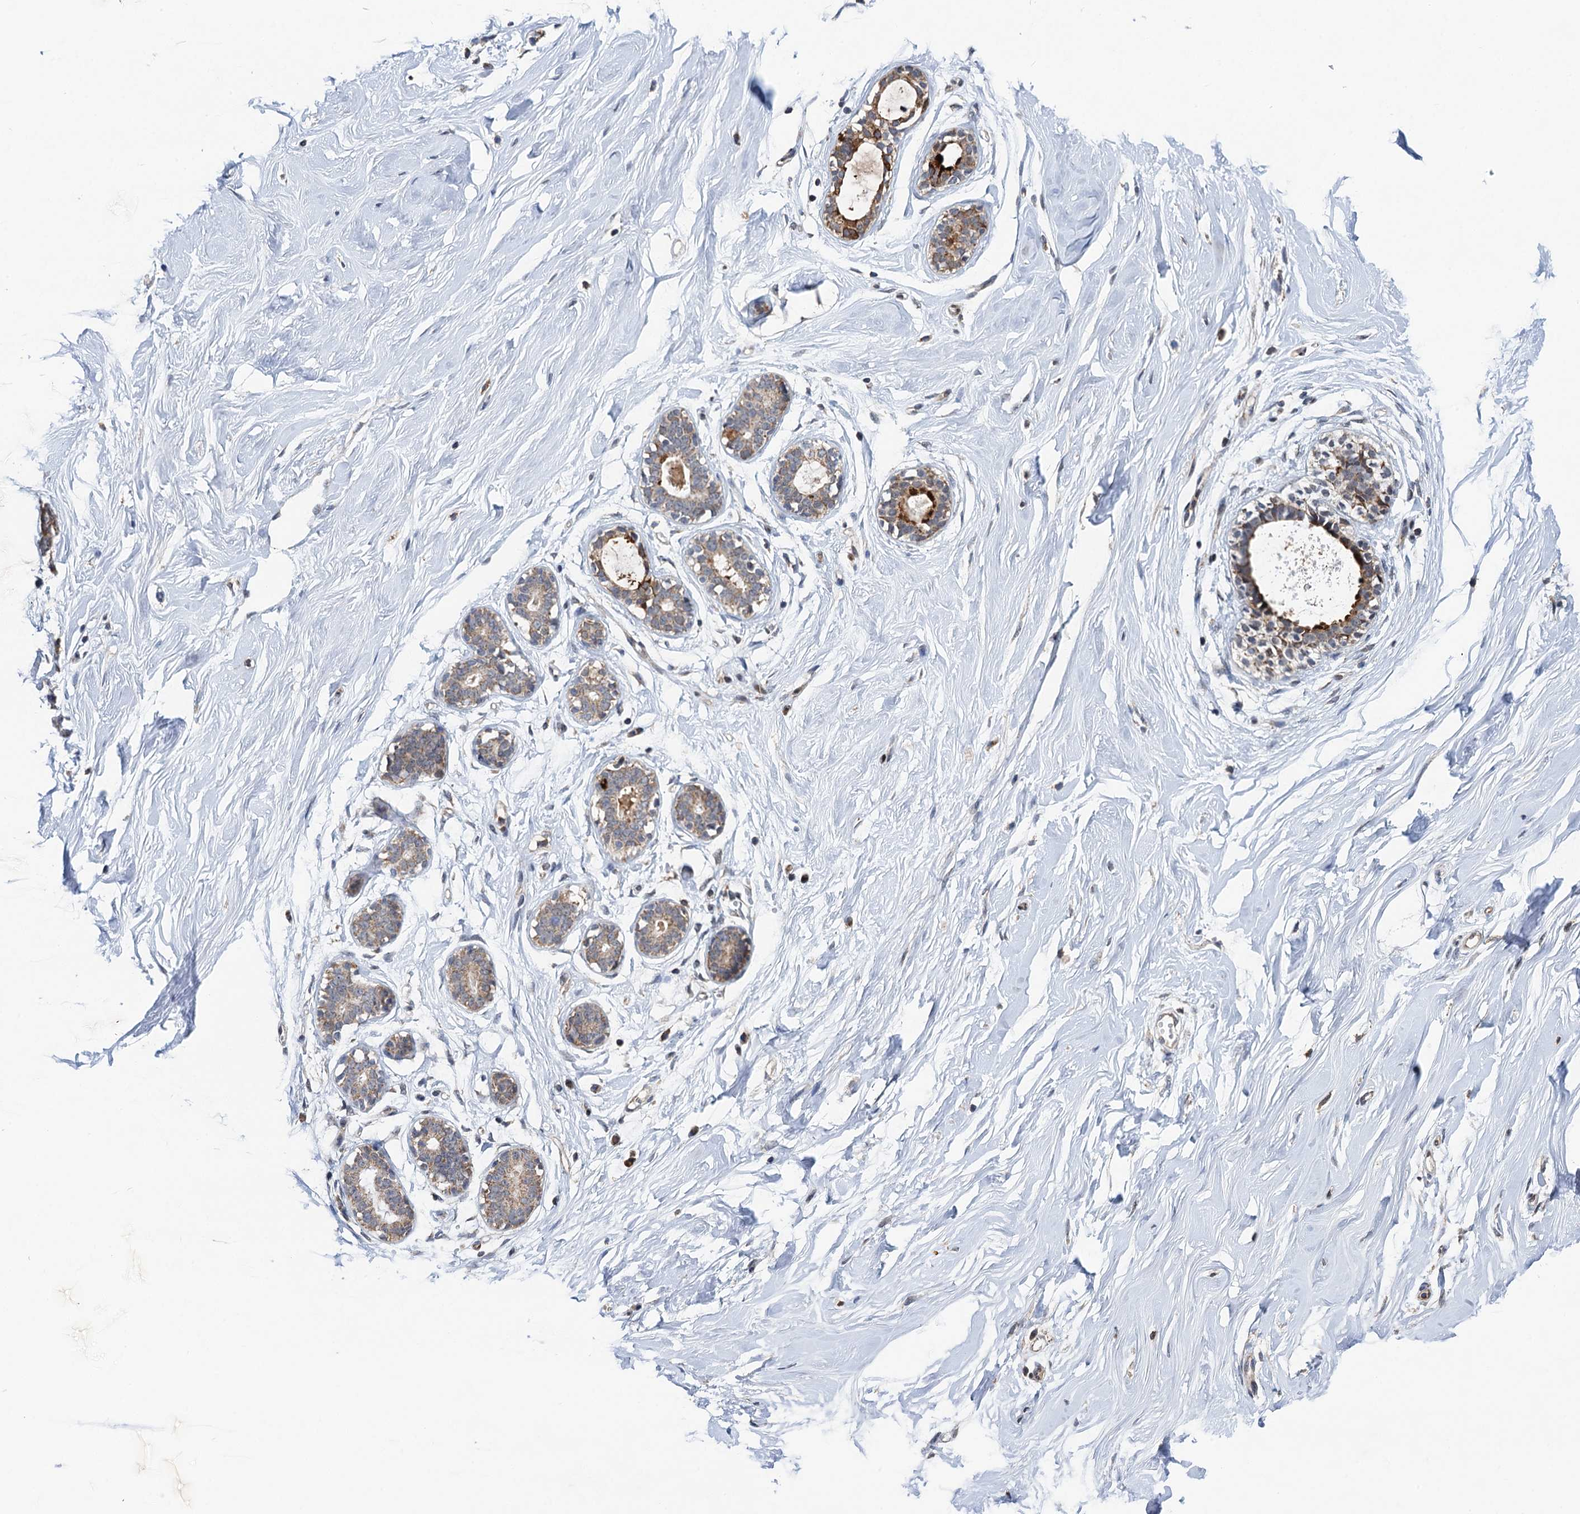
{"staining": {"intensity": "negative", "quantity": "none", "location": "none"}, "tissue": "breast", "cell_type": "Adipocytes", "image_type": "normal", "snomed": [{"axis": "morphology", "description": "Normal tissue, NOS"}, {"axis": "morphology", "description": "Adenoma, NOS"}, {"axis": "topography", "description": "Breast"}], "caption": "This is an immunohistochemistry (IHC) micrograph of benign human breast. There is no expression in adipocytes.", "gene": "CMPK2", "patient": {"sex": "female", "age": 23}}